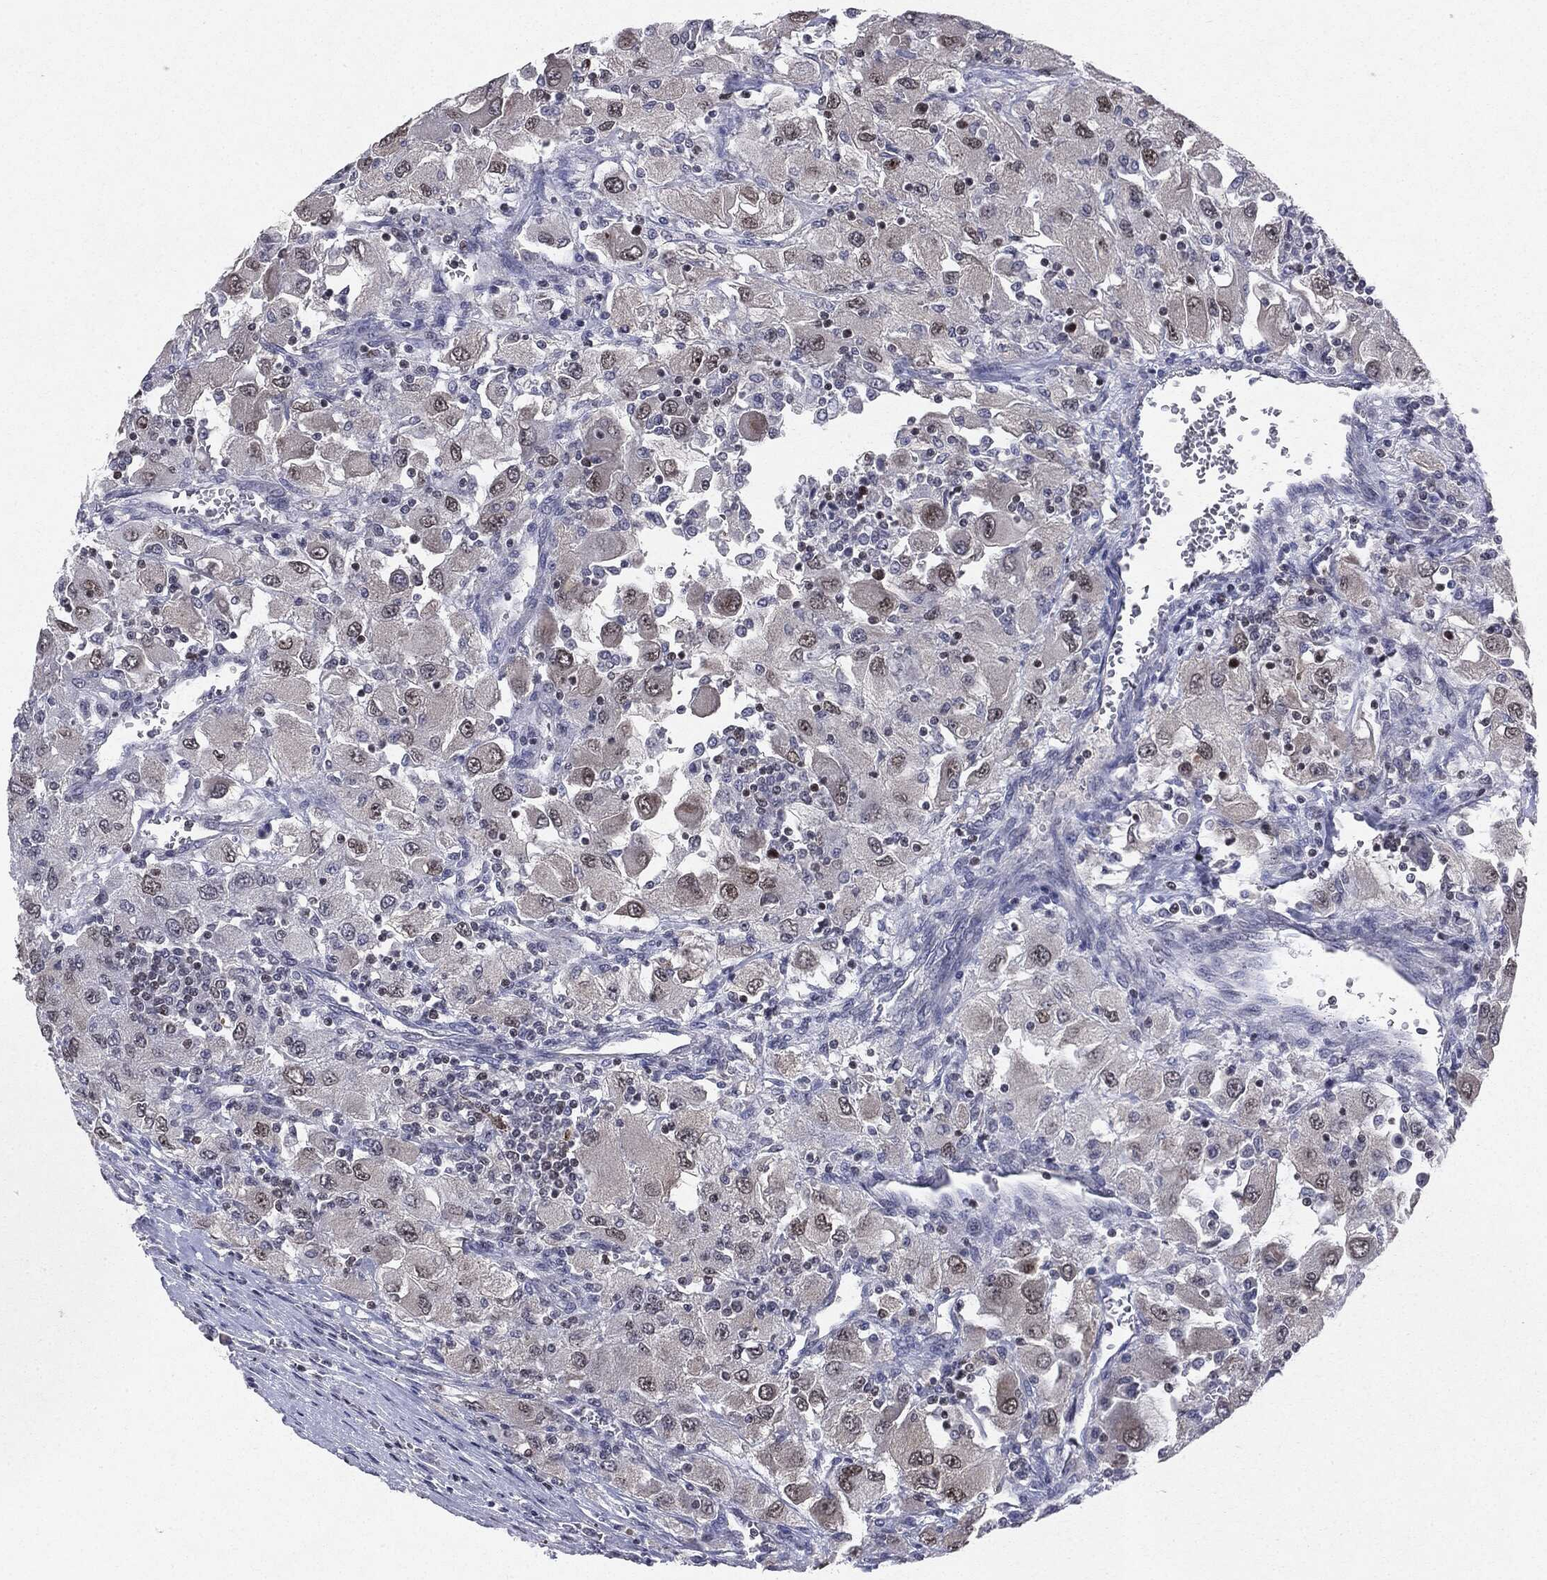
{"staining": {"intensity": "moderate", "quantity": "<25%", "location": "nuclear"}, "tissue": "renal cancer", "cell_type": "Tumor cells", "image_type": "cancer", "snomed": [{"axis": "morphology", "description": "Adenocarcinoma, NOS"}, {"axis": "topography", "description": "Kidney"}], "caption": "About <25% of tumor cells in human renal cancer (adenocarcinoma) show moderate nuclear protein staining as visualized by brown immunohistochemical staining.", "gene": "KIF2C", "patient": {"sex": "female", "age": 67}}